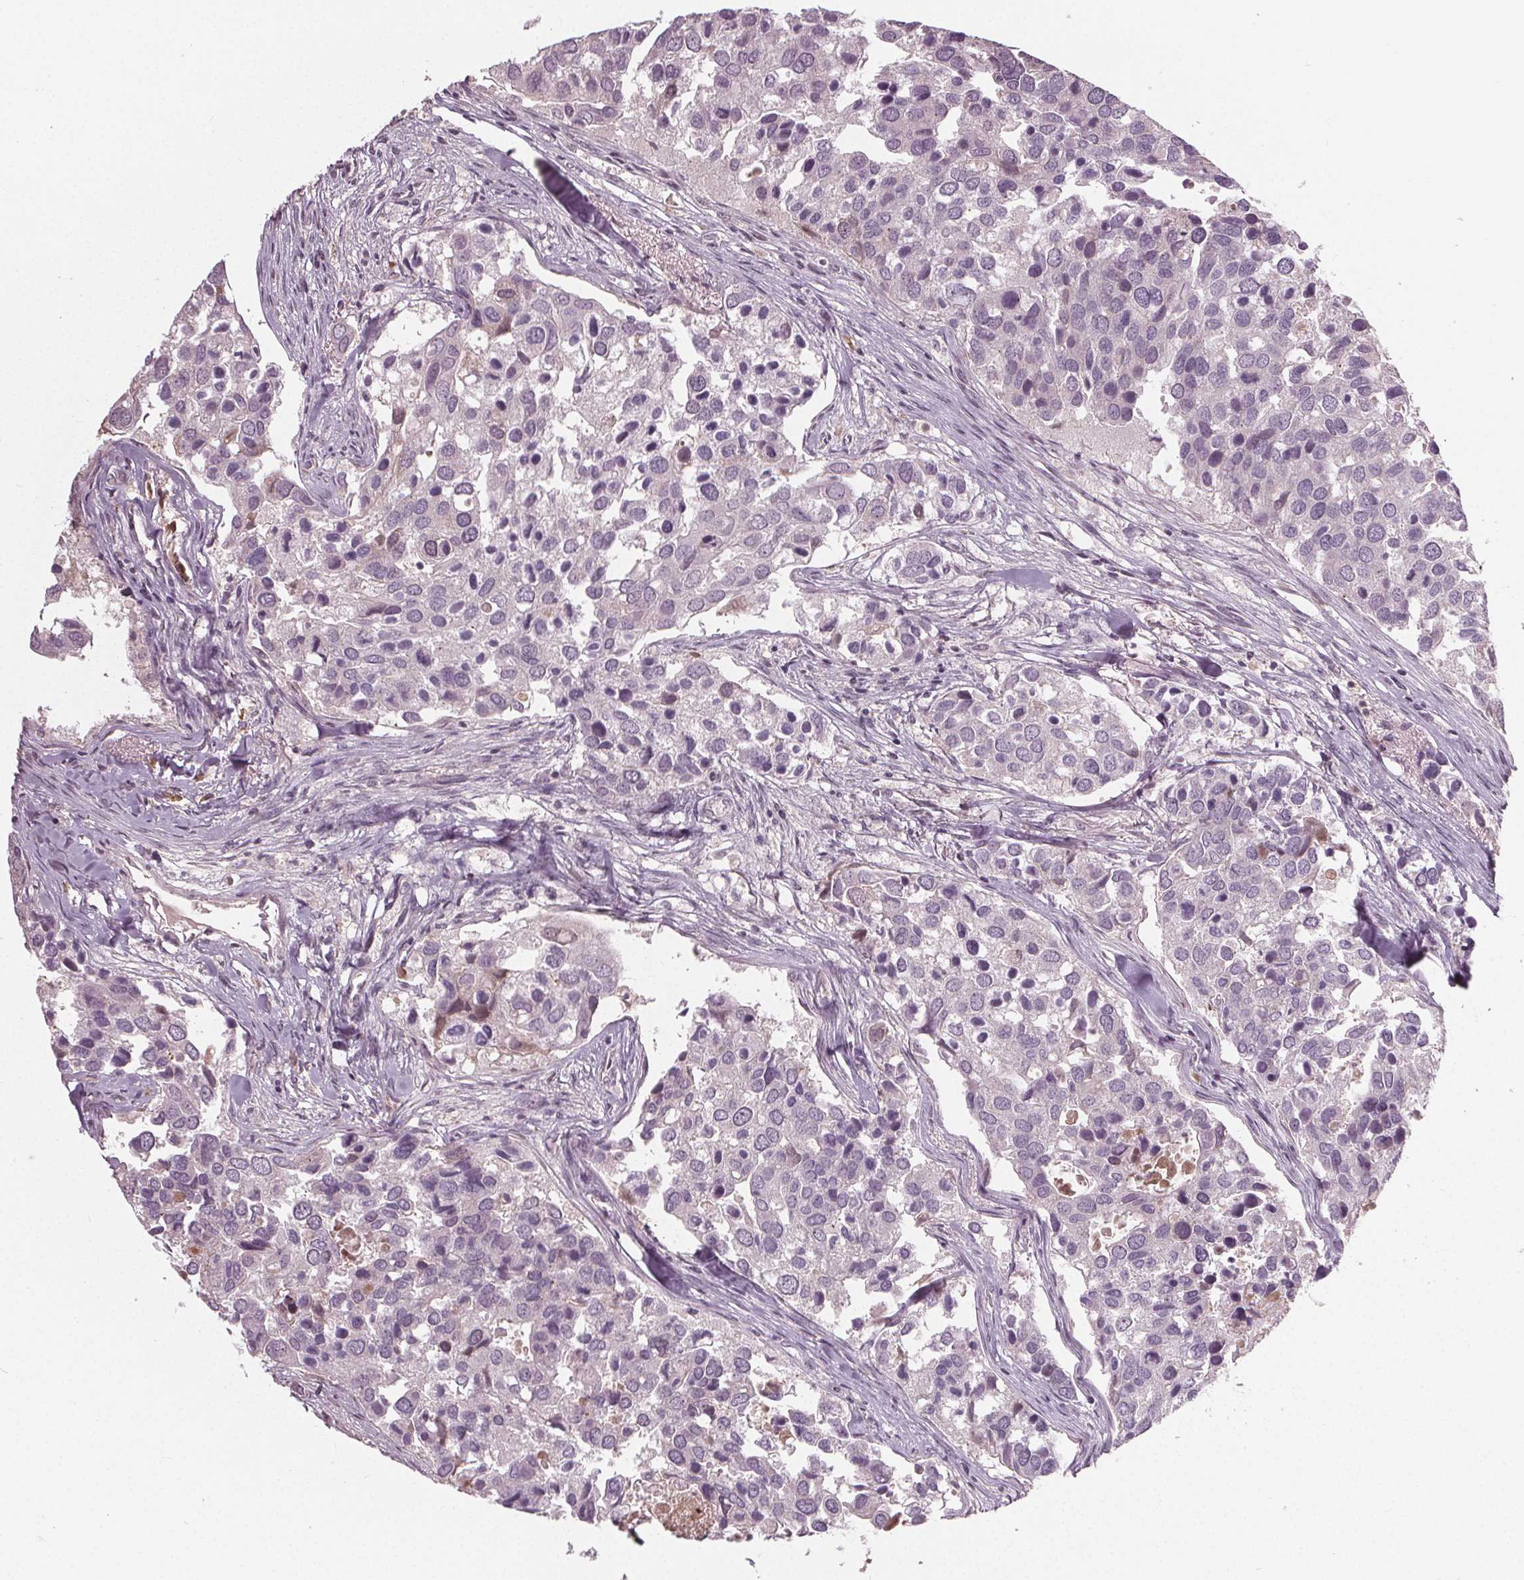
{"staining": {"intensity": "negative", "quantity": "none", "location": "none"}, "tissue": "breast cancer", "cell_type": "Tumor cells", "image_type": "cancer", "snomed": [{"axis": "morphology", "description": "Duct carcinoma"}, {"axis": "topography", "description": "Breast"}], "caption": "High power microscopy micrograph of an immunohistochemistry histopathology image of breast invasive ductal carcinoma, revealing no significant positivity in tumor cells.", "gene": "CXCL16", "patient": {"sex": "female", "age": 83}}